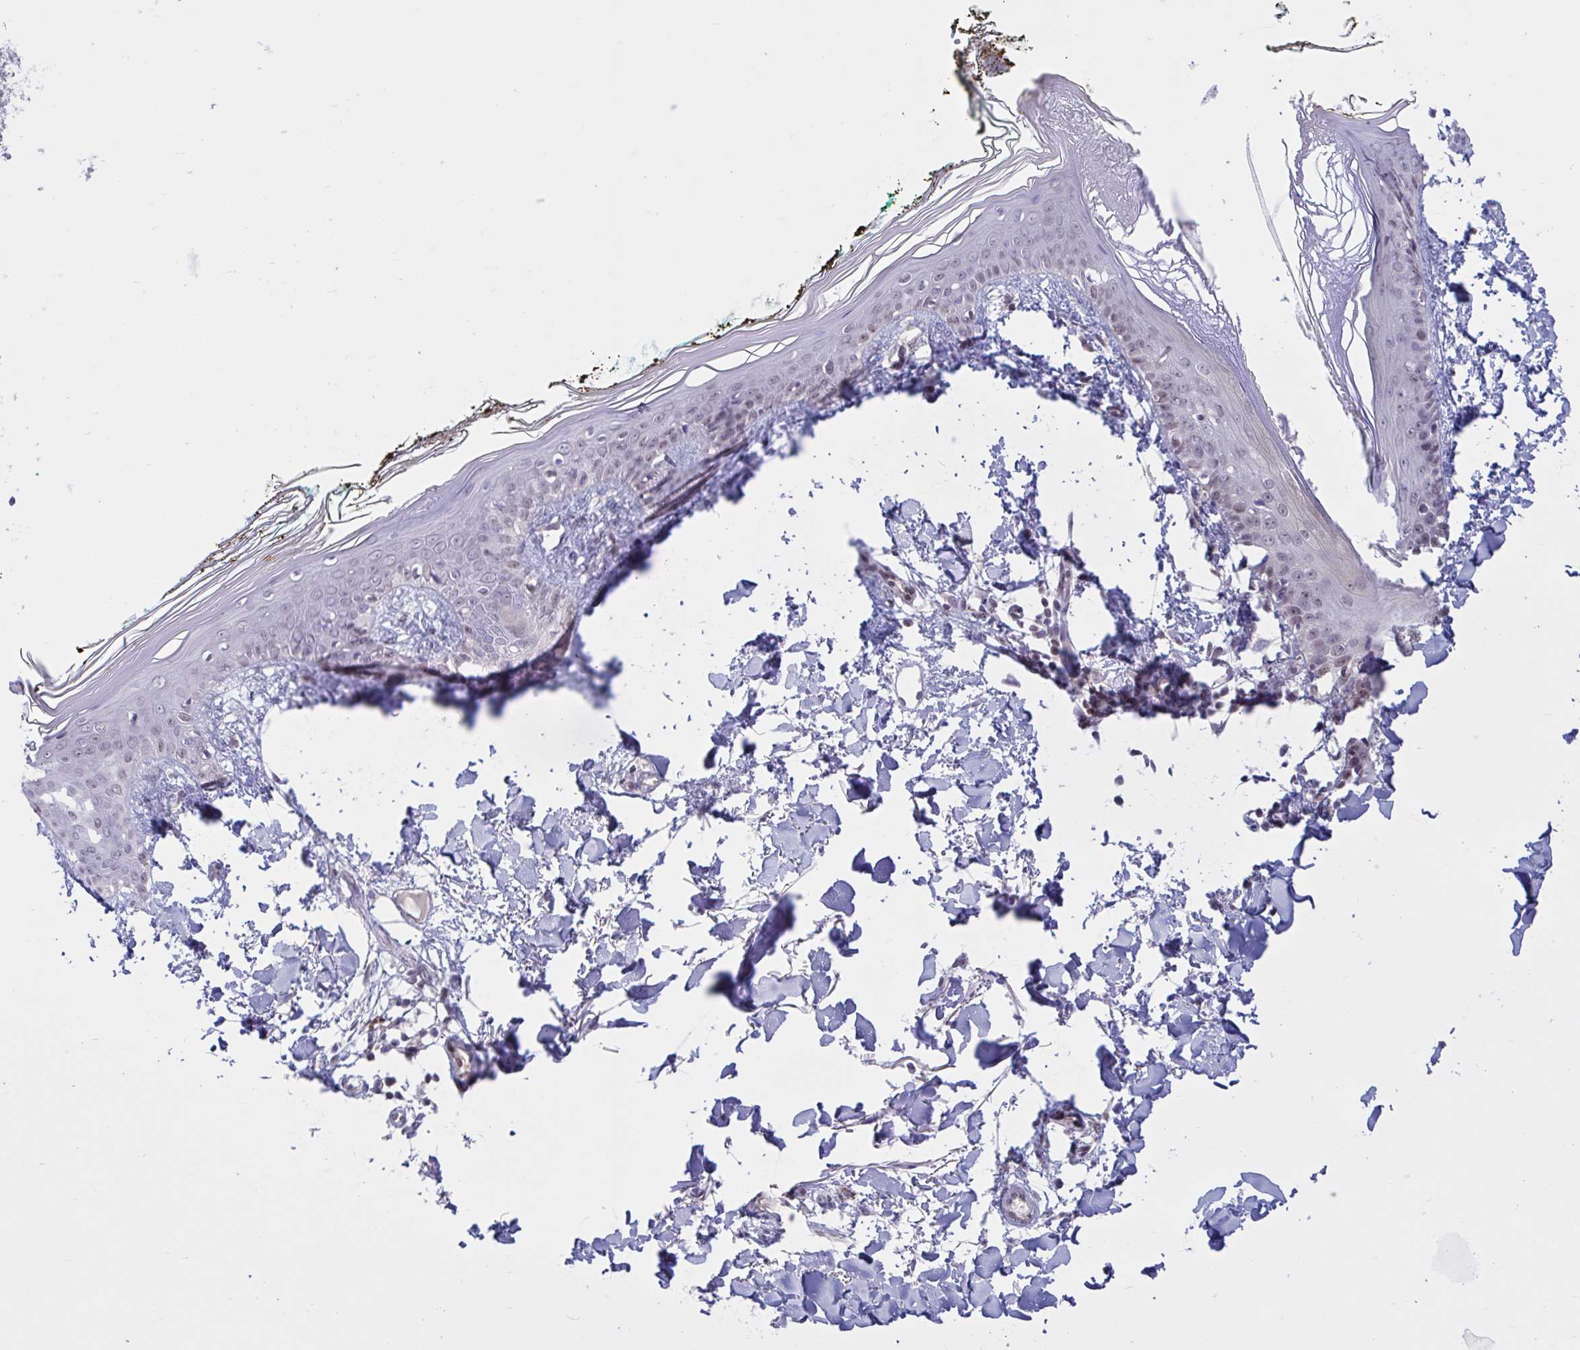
{"staining": {"intensity": "negative", "quantity": "none", "location": "none"}, "tissue": "skin", "cell_type": "Fibroblasts", "image_type": "normal", "snomed": [{"axis": "morphology", "description": "Normal tissue, NOS"}, {"axis": "topography", "description": "Skin"}], "caption": "This is an immunohistochemistry micrograph of benign human skin. There is no positivity in fibroblasts.", "gene": "RBL1", "patient": {"sex": "female", "age": 34}}